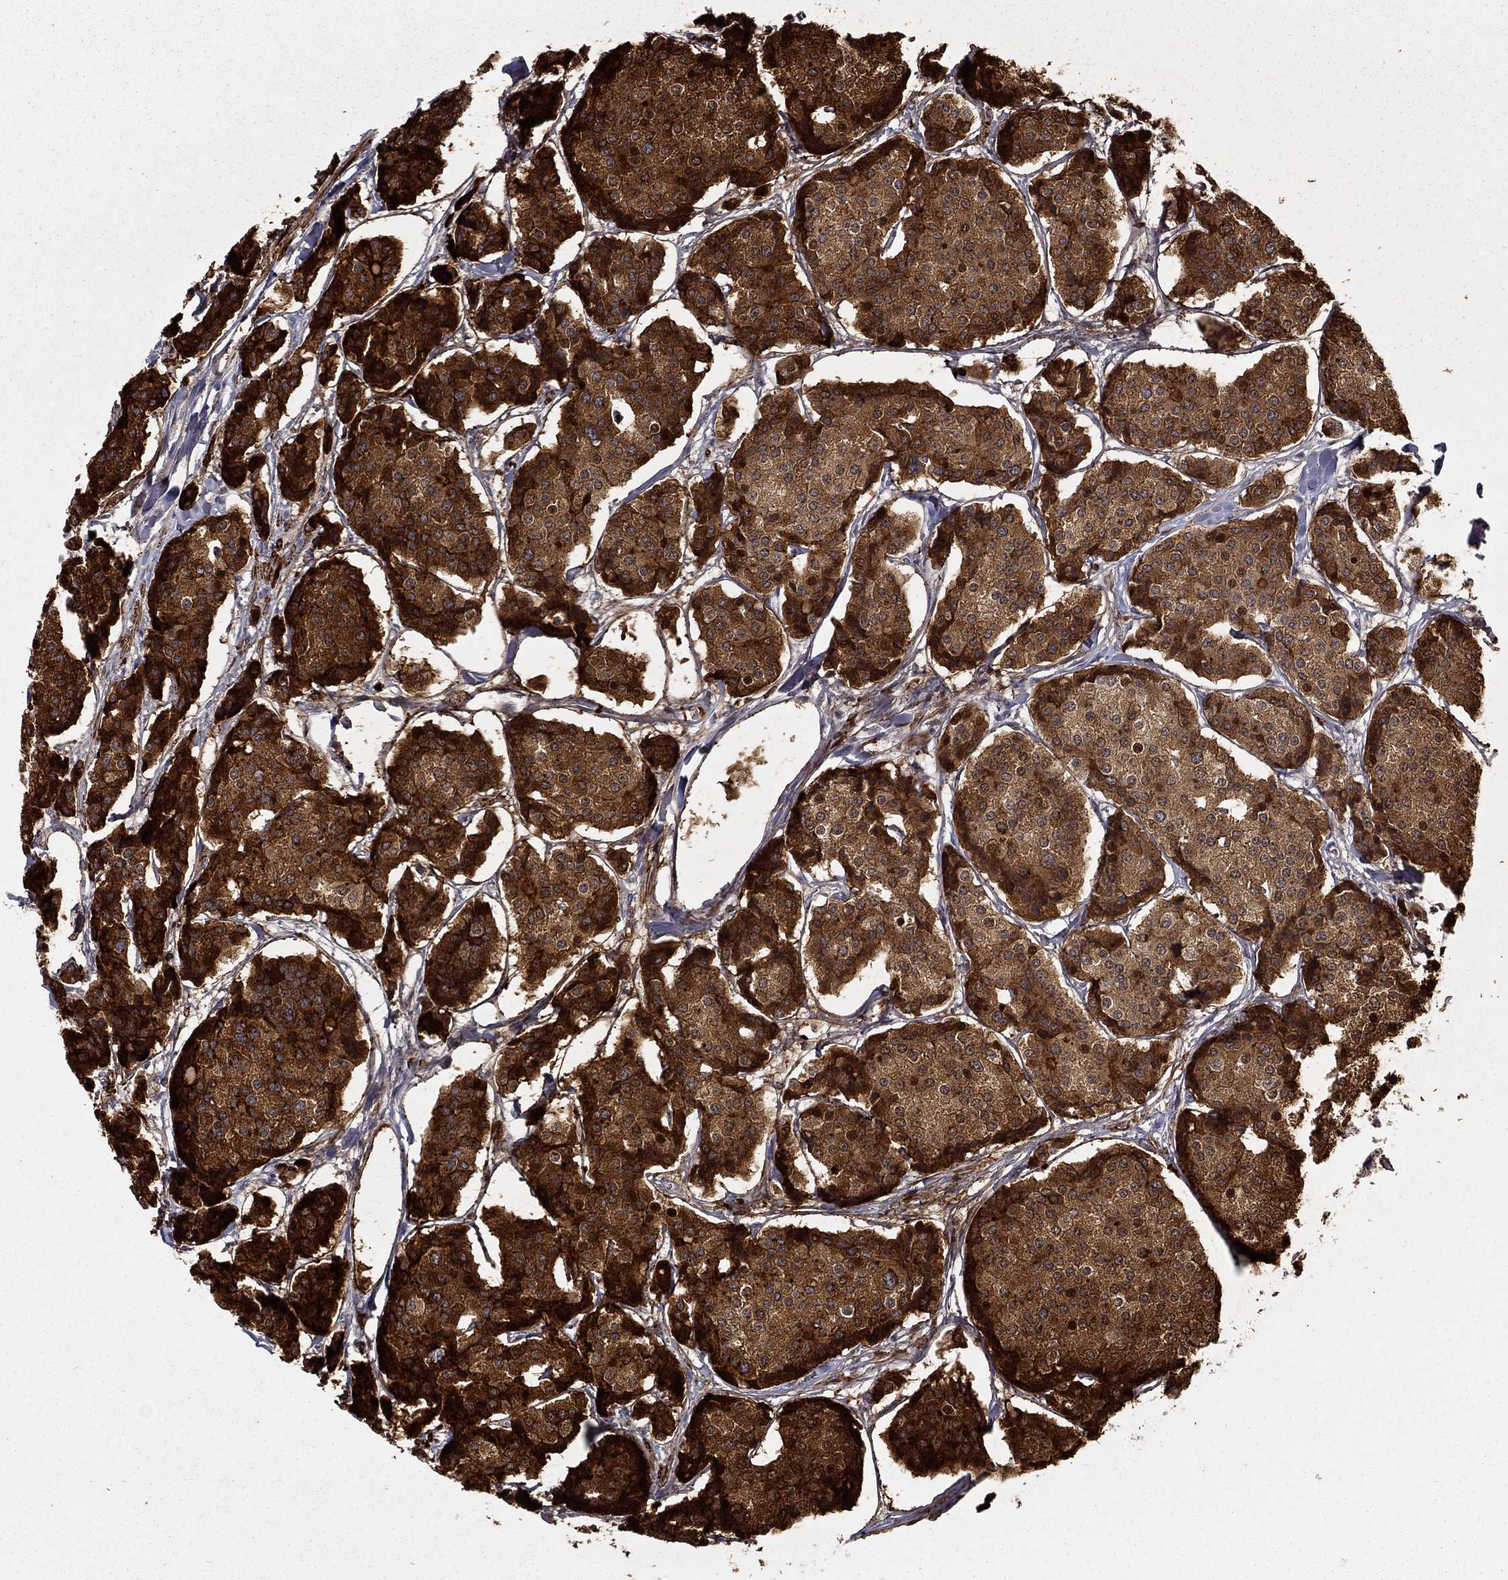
{"staining": {"intensity": "strong", "quantity": ">75%", "location": "cytoplasmic/membranous"}, "tissue": "carcinoid", "cell_type": "Tumor cells", "image_type": "cancer", "snomed": [{"axis": "morphology", "description": "Carcinoid, malignant, NOS"}, {"axis": "topography", "description": "Small intestine"}], "caption": "Immunohistochemical staining of human malignant carcinoid reveals high levels of strong cytoplasmic/membranous positivity in approximately >75% of tumor cells.", "gene": "KRBA1", "patient": {"sex": "female", "age": 65}}